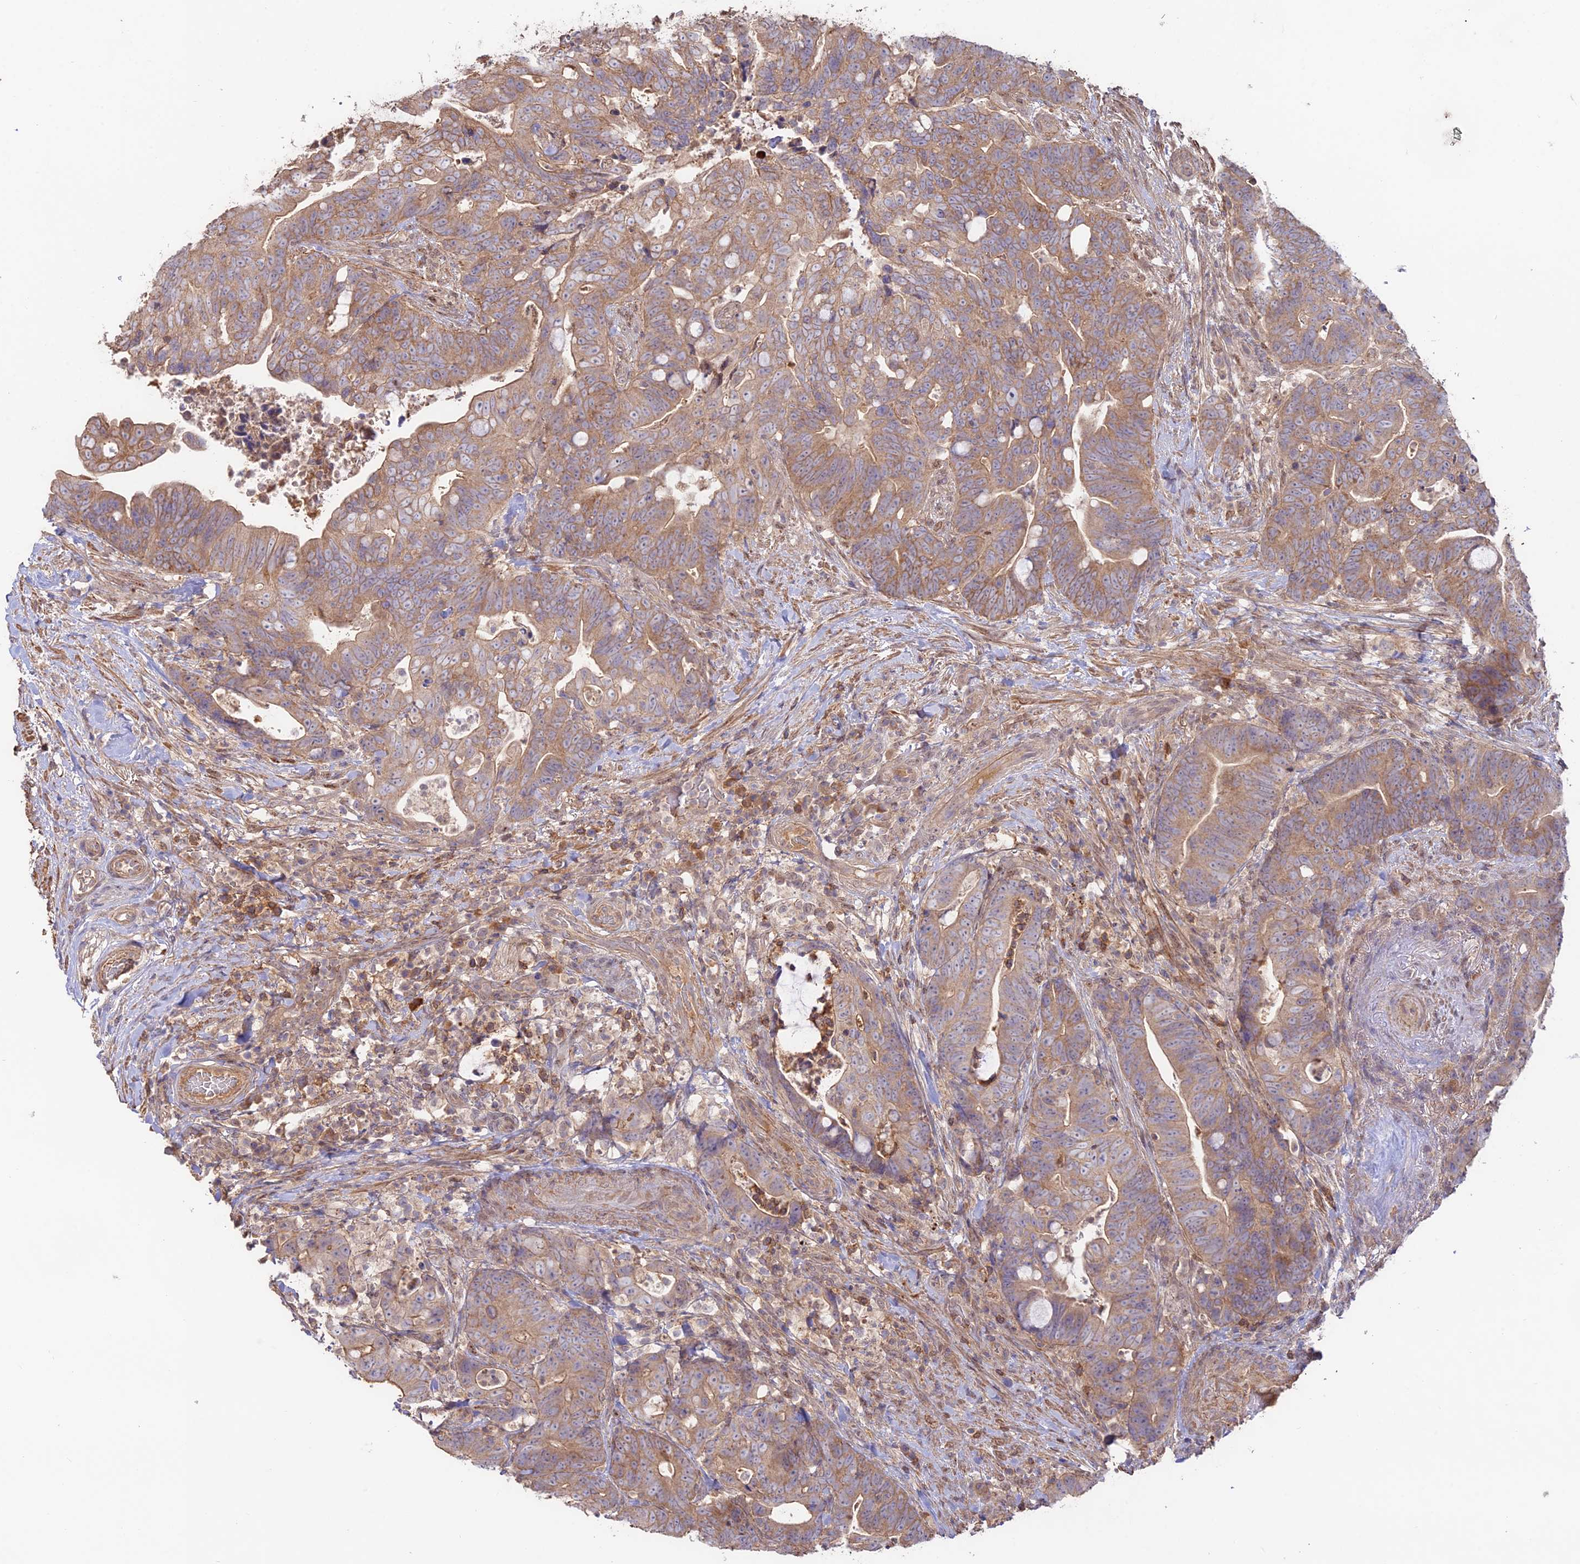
{"staining": {"intensity": "moderate", "quantity": ">75%", "location": "cytoplasmic/membranous"}, "tissue": "colorectal cancer", "cell_type": "Tumor cells", "image_type": "cancer", "snomed": [{"axis": "morphology", "description": "Adenocarcinoma, NOS"}, {"axis": "topography", "description": "Colon"}], "caption": "Immunohistochemical staining of colorectal cancer displays medium levels of moderate cytoplasmic/membranous protein expression in approximately >75% of tumor cells.", "gene": "CLCF1", "patient": {"sex": "female", "age": 82}}